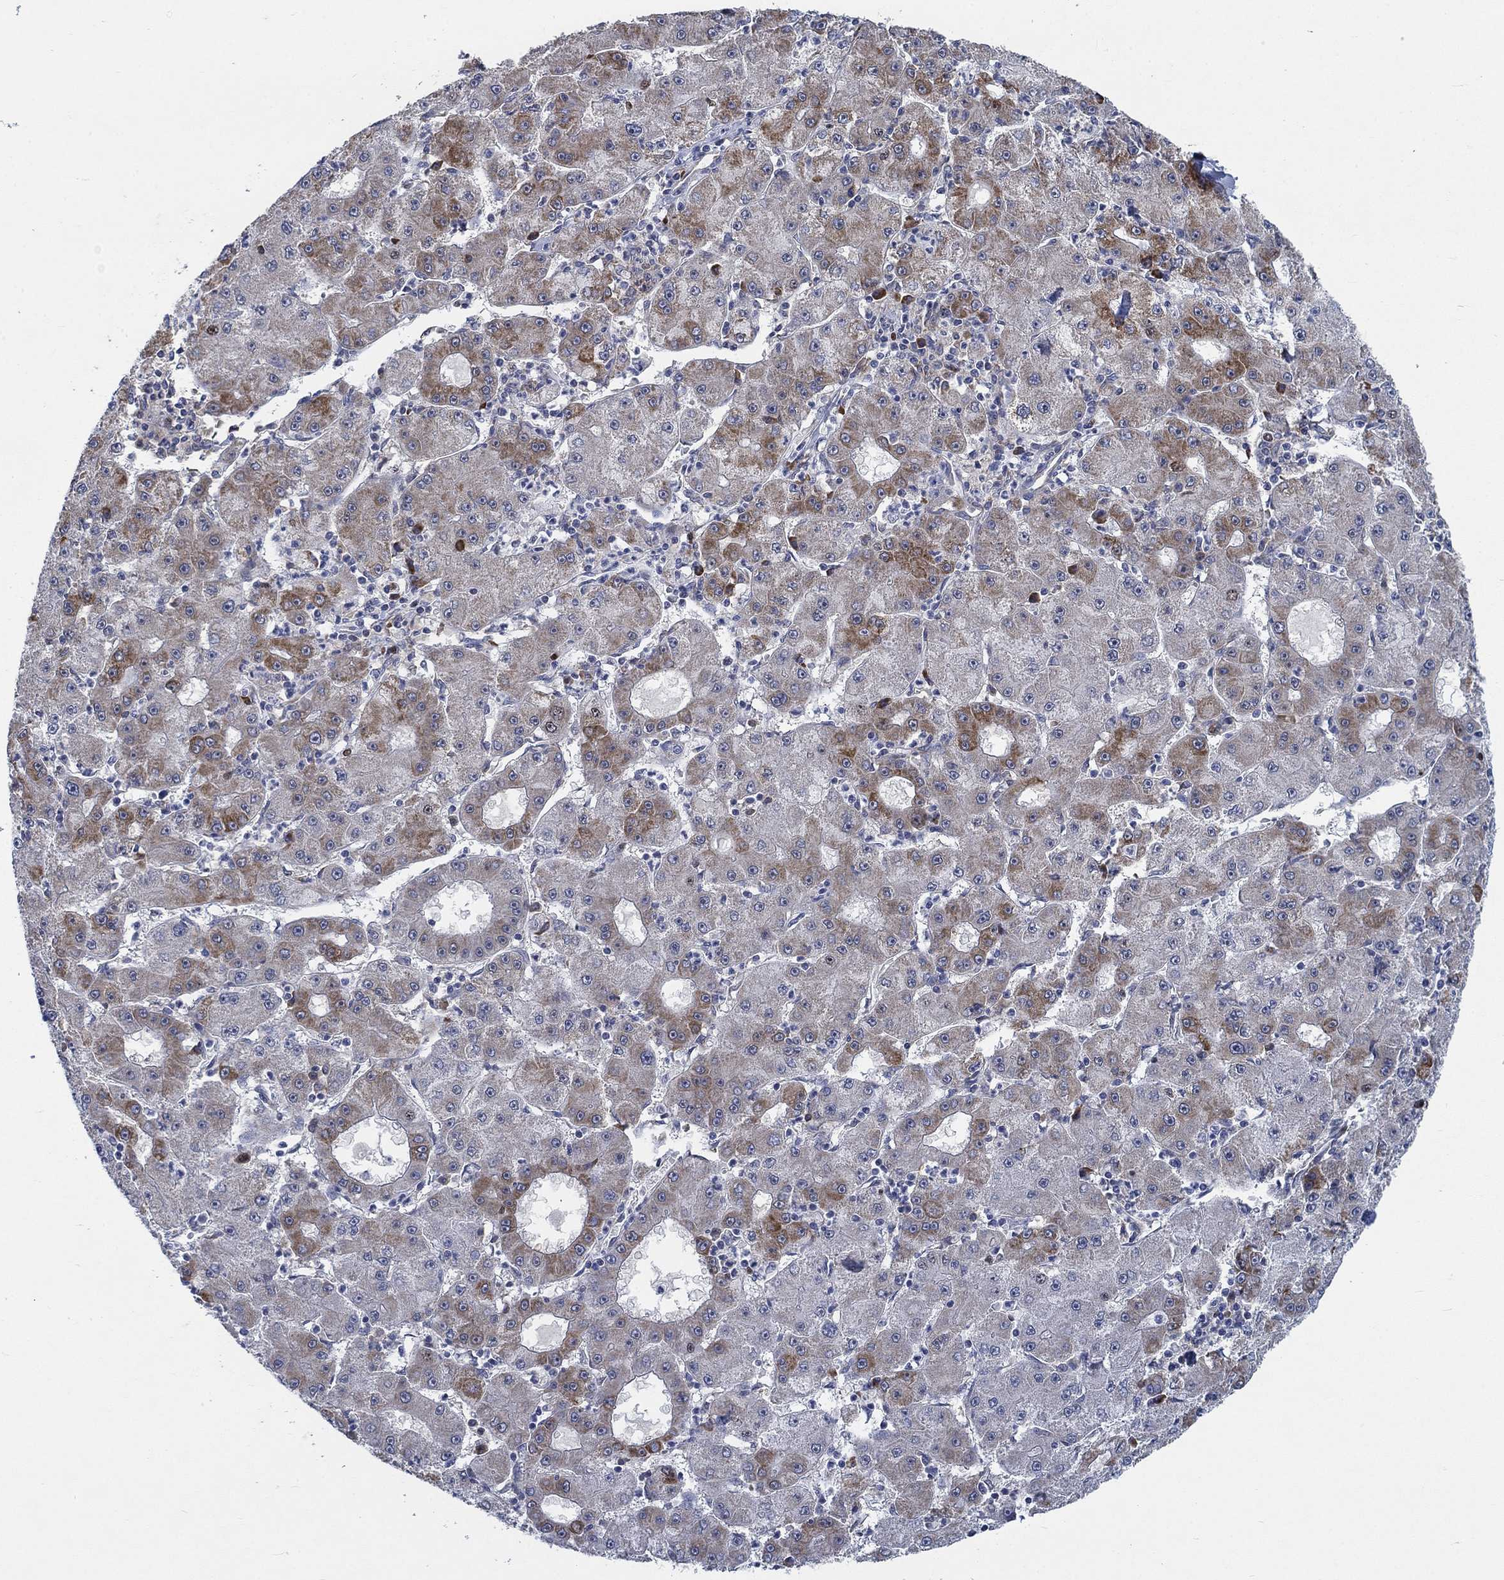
{"staining": {"intensity": "strong", "quantity": "<25%", "location": "cytoplasmic/membranous"}, "tissue": "liver cancer", "cell_type": "Tumor cells", "image_type": "cancer", "snomed": [{"axis": "morphology", "description": "Carcinoma, Hepatocellular, NOS"}, {"axis": "topography", "description": "Liver"}], "caption": "Human liver hepatocellular carcinoma stained with a brown dye reveals strong cytoplasmic/membranous positive staining in approximately <25% of tumor cells.", "gene": "MMP24", "patient": {"sex": "male", "age": 73}}